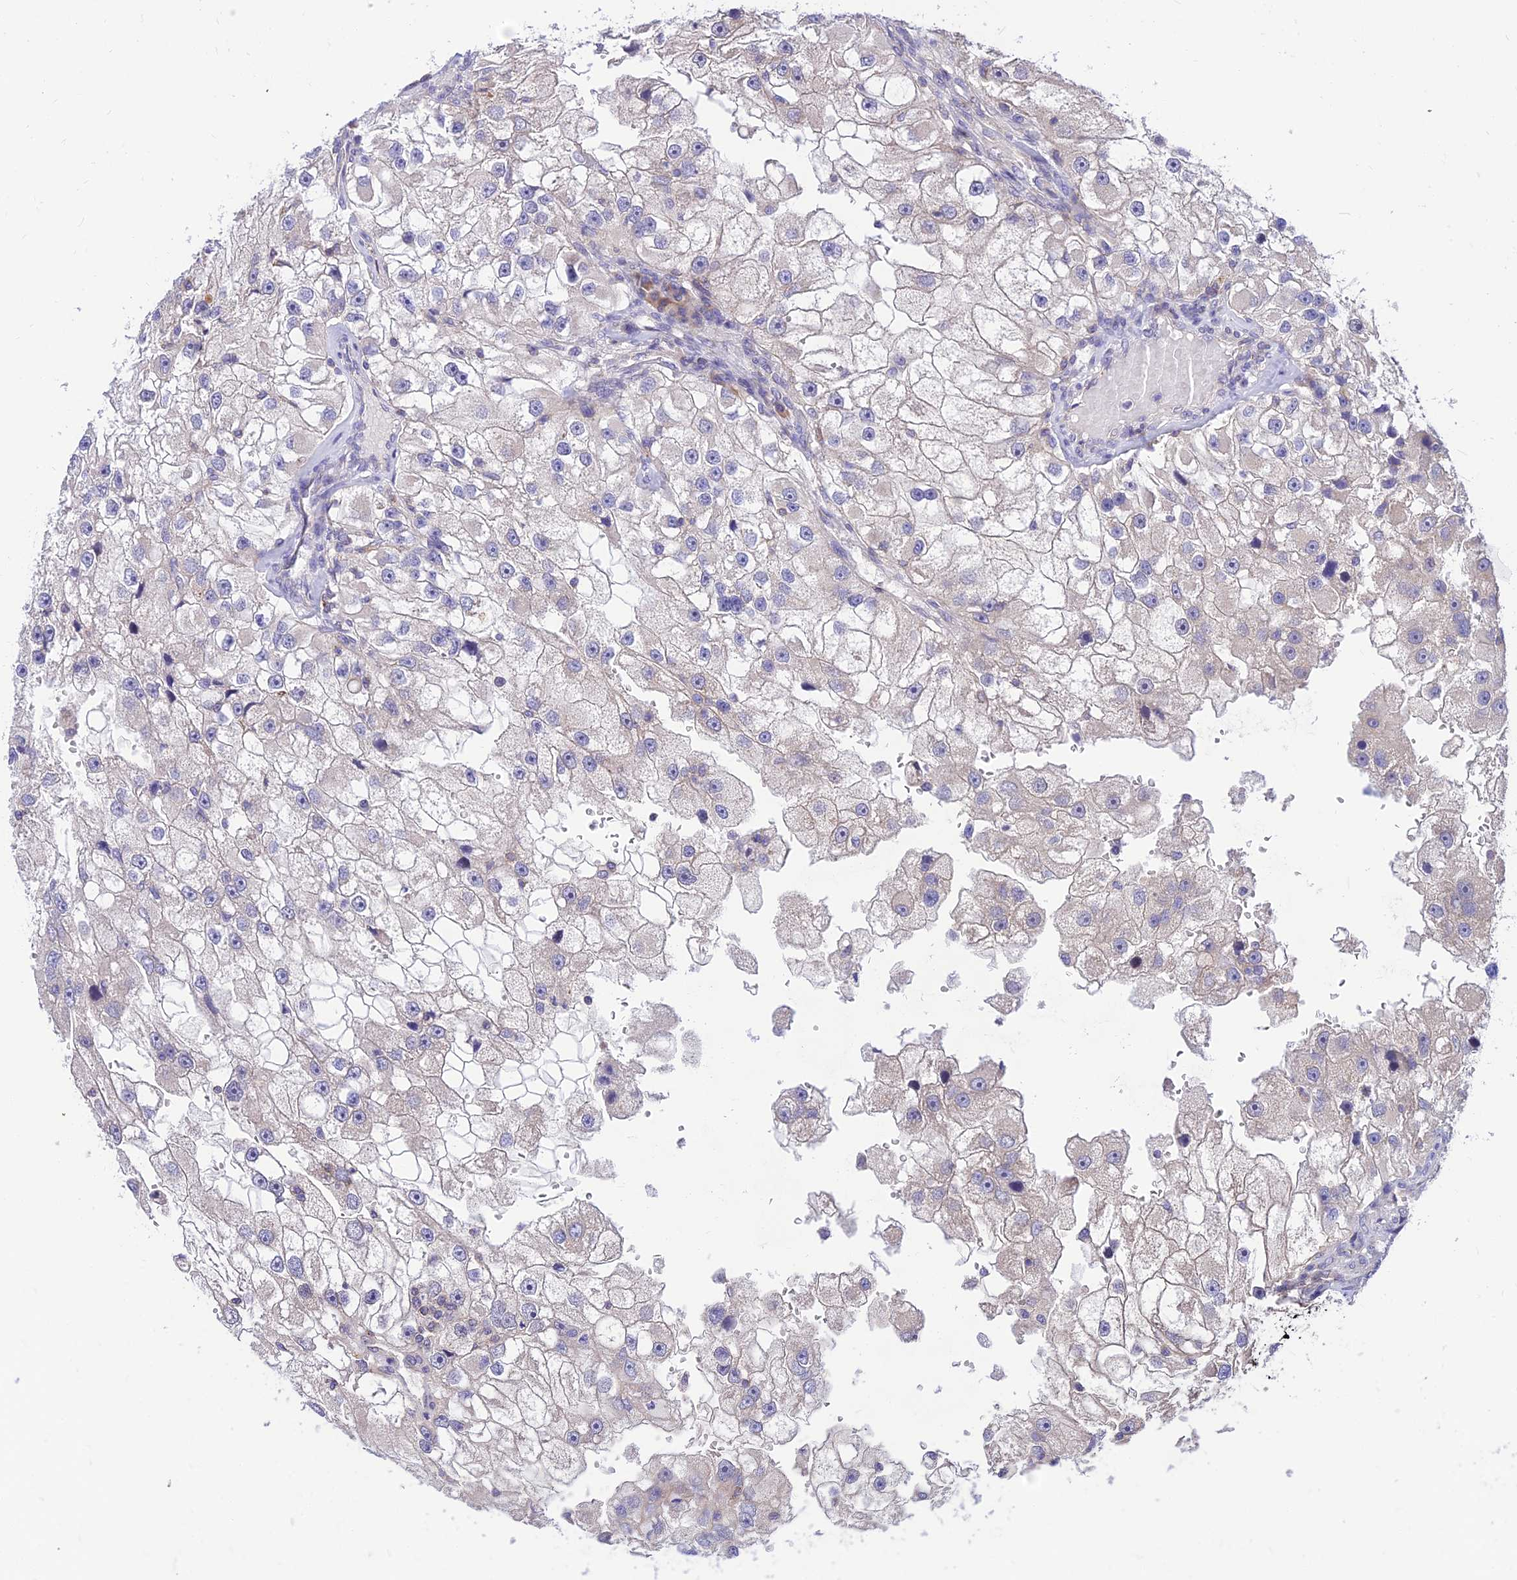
{"staining": {"intensity": "negative", "quantity": "none", "location": "none"}, "tissue": "renal cancer", "cell_type": "Tumor cells", "image_type": "cancer", "snomed": [{"axis": "morphology", "description": "Adenocarcinoma, NOS"}, {"axis": "topography", "description": "Kidney"}], "caption": "Immunohistochemical staining of human renal cancer (adenocarcinoma) exhibits no significant staining in tumor cells.", "gene": "C6orf132", "patient": {"sex": "male", "age": 63}}